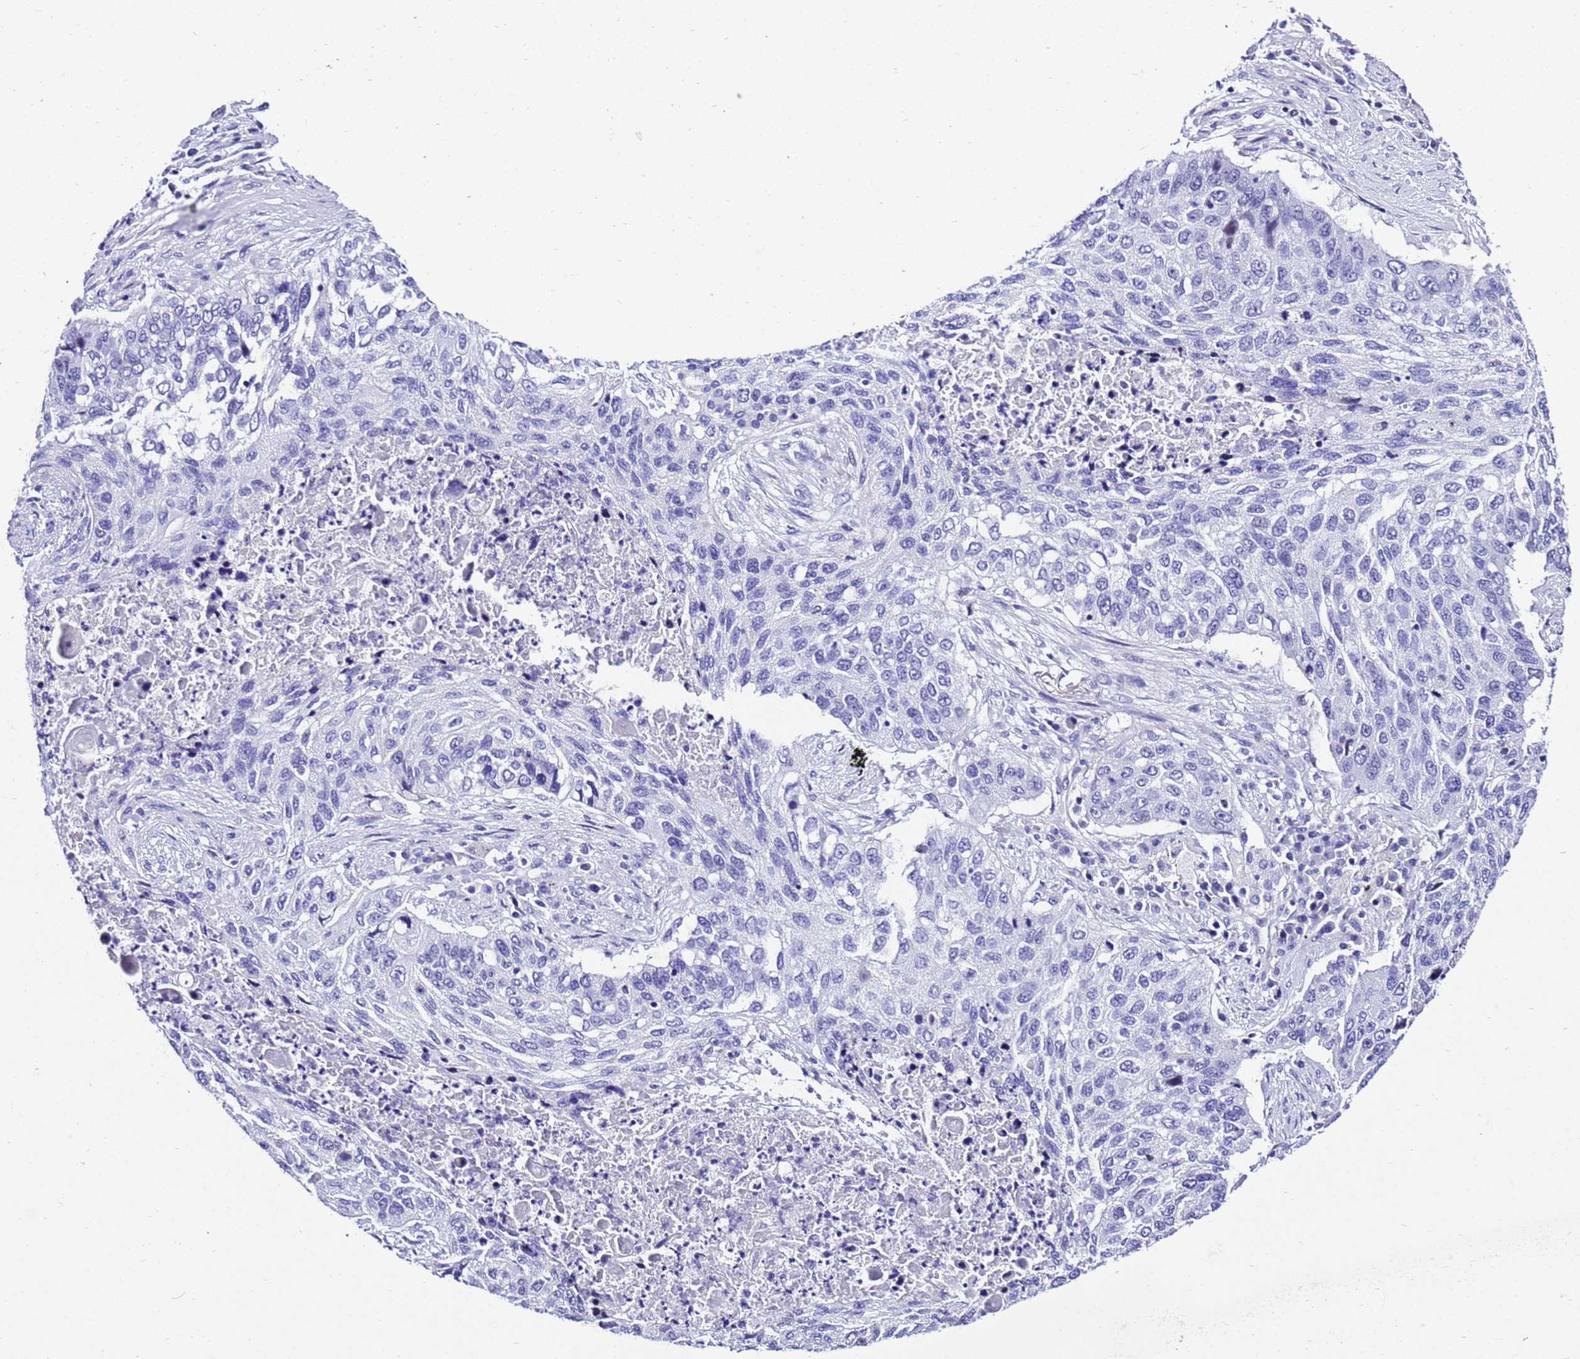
{"staining": {"intensity": "negative", "quantity": "none", "location": "none"}, "tissue": "lung cancer", "cell_type": "Tumor cells", "image_type": "cancer", "snomed": [{"axis": "morphology", "description": "Squamous cell carcinoma, NOS"}, {"axis": "topography", "description": "Lung"}], "caption": "Protein analysis of lung cancer reveals no significant expression in tumor cells.", "gene": "ZNF417", "patient": {"sex": "female", "age": 63}}